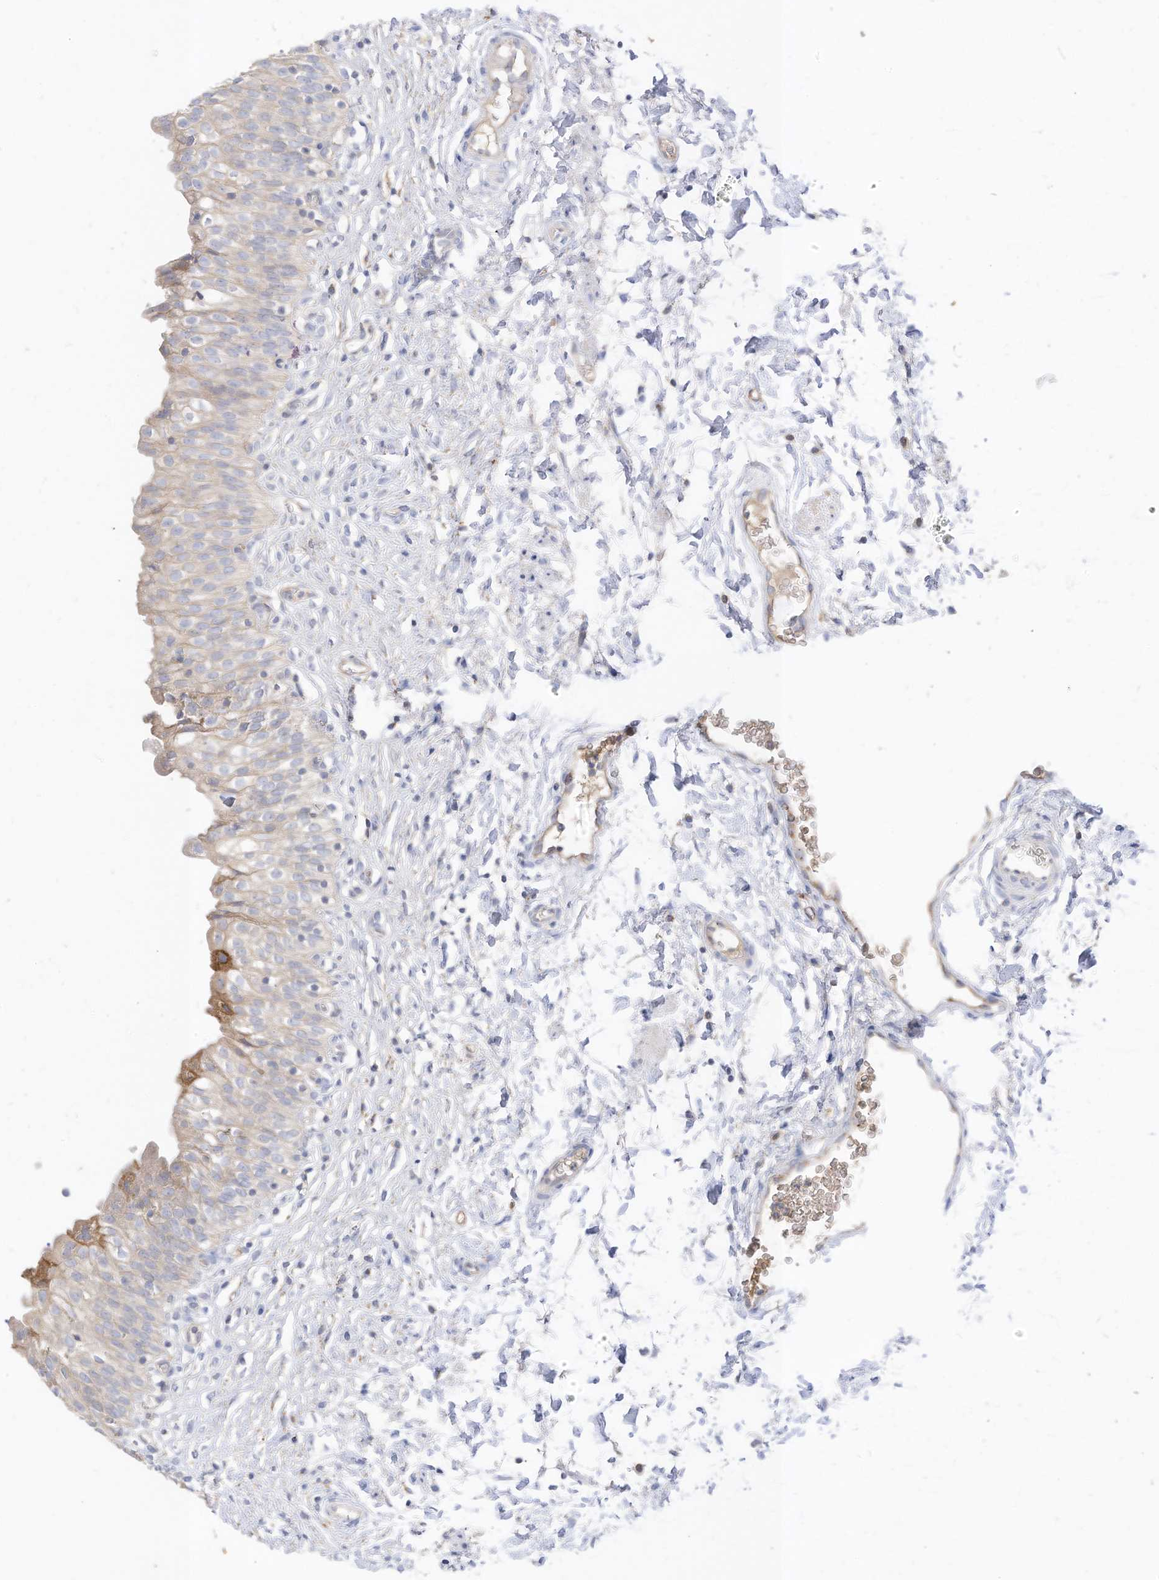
{"staining": {"intensity": "moderate", "quantity": "<25%", "location": "cytoplasmic/membranous"}, "tissue": "urinary bladder", "cell_type": "Urothelial cells", "image_type": "normal", "snomed": [{"axis": "morphology", "description": "Normal tissue, NOS"}, {"axis": "topography", "description": "Urinary bladder"}], "caption": "Brown immunohistochemical staining in normal urinary bladder shows moderate cytoplasmic/membranous expression in about <25% of urothelial cells. The protein is shown in brown color, while the nuclei are stained blue.", "gene": "RASA2", "patient": {"sex": "male", "age": 55}}